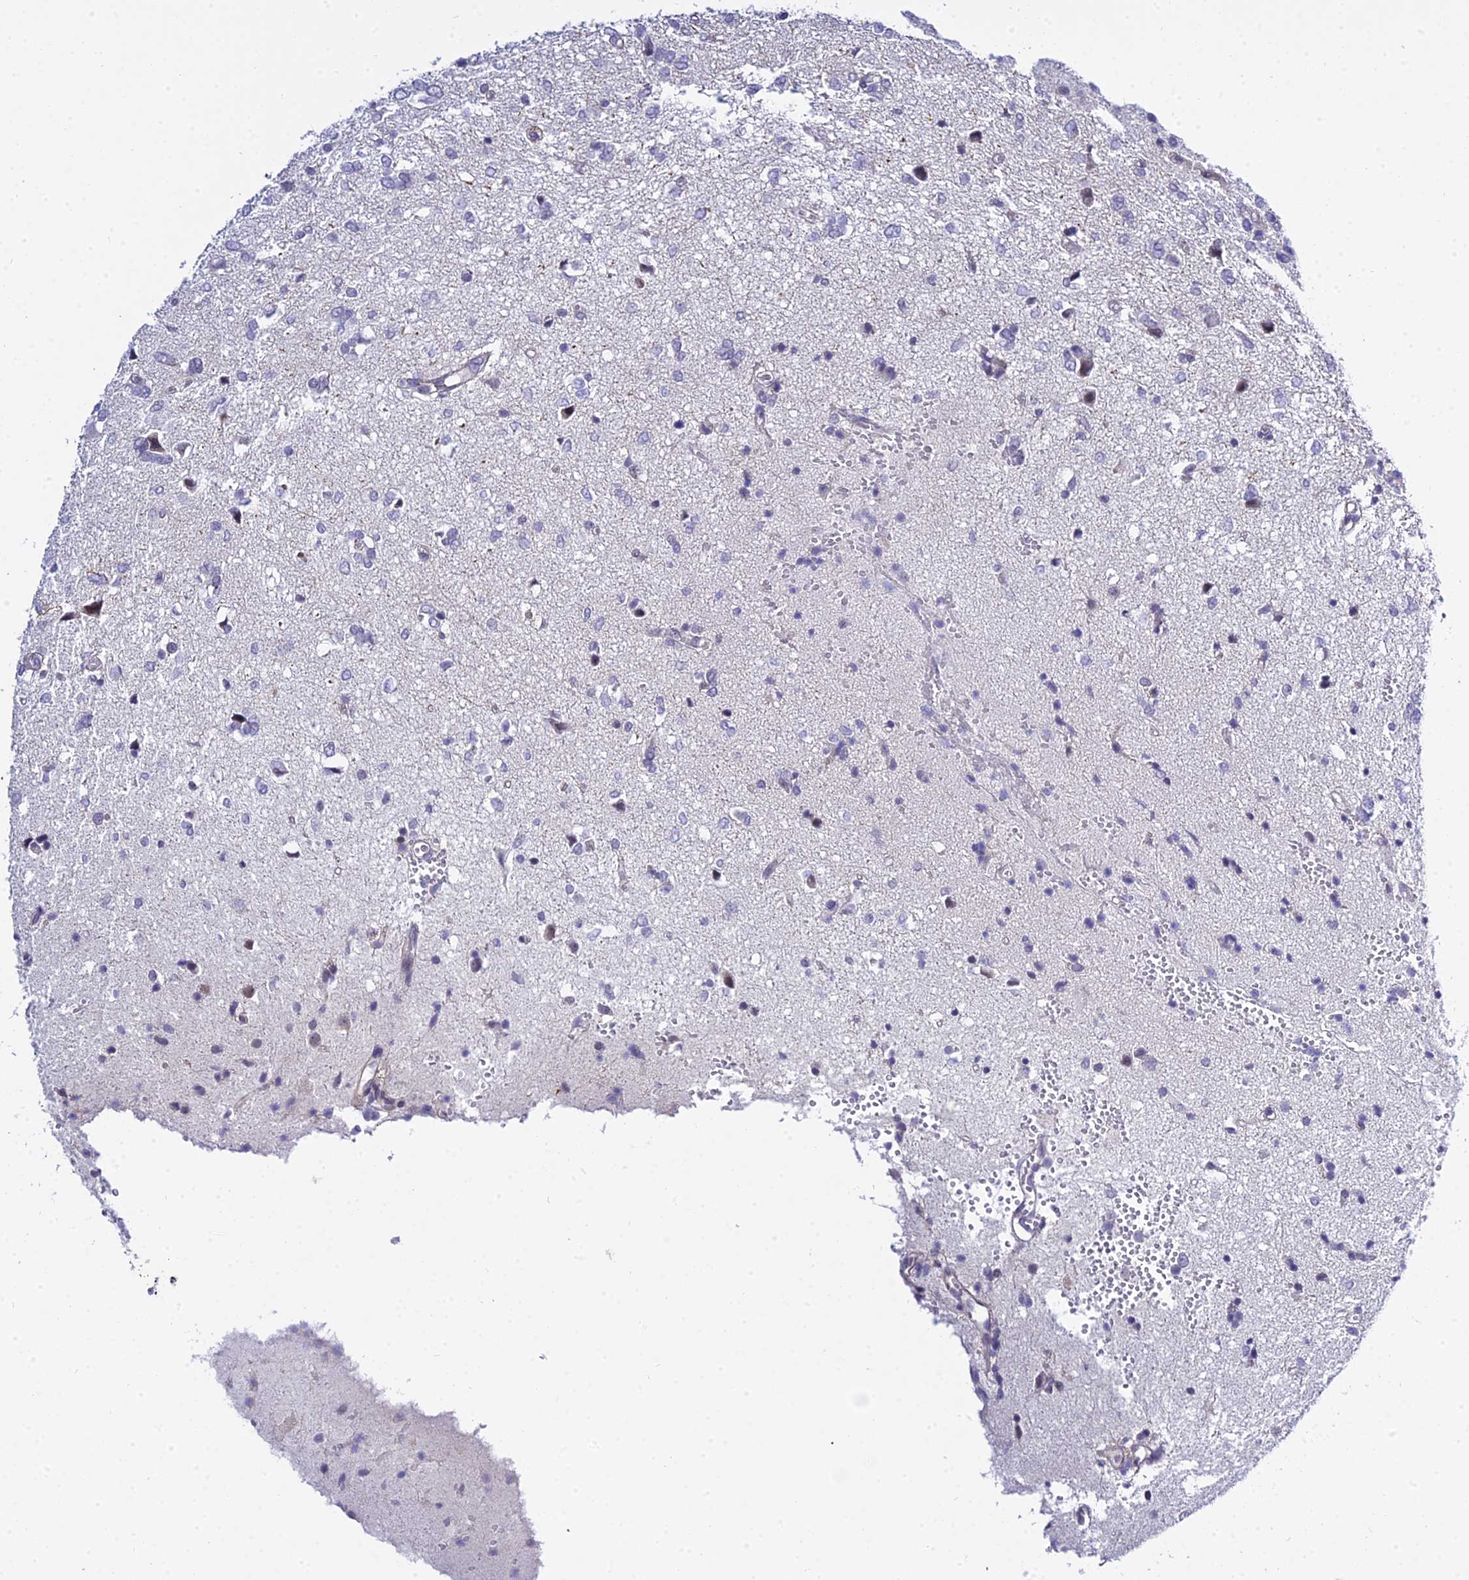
{"staining": {"intensity": "negative", "quantity": "none", "location": "none"}, "tissue": "glioma", "cell_type": "Tumor cells", "image_type": "cancer", "snomed": [{"axis": "morphology", "description": "Glioma, malignant, High grade"}, {"axis": "topography", "description": "Brain"}], "caption": "Immunohistochemical staining of high-grade glioma (malignant) demonstrates no significant expression in tumor cells.", "gene": "ZNF628", "patient": {"sex": "female", "age": 59}}